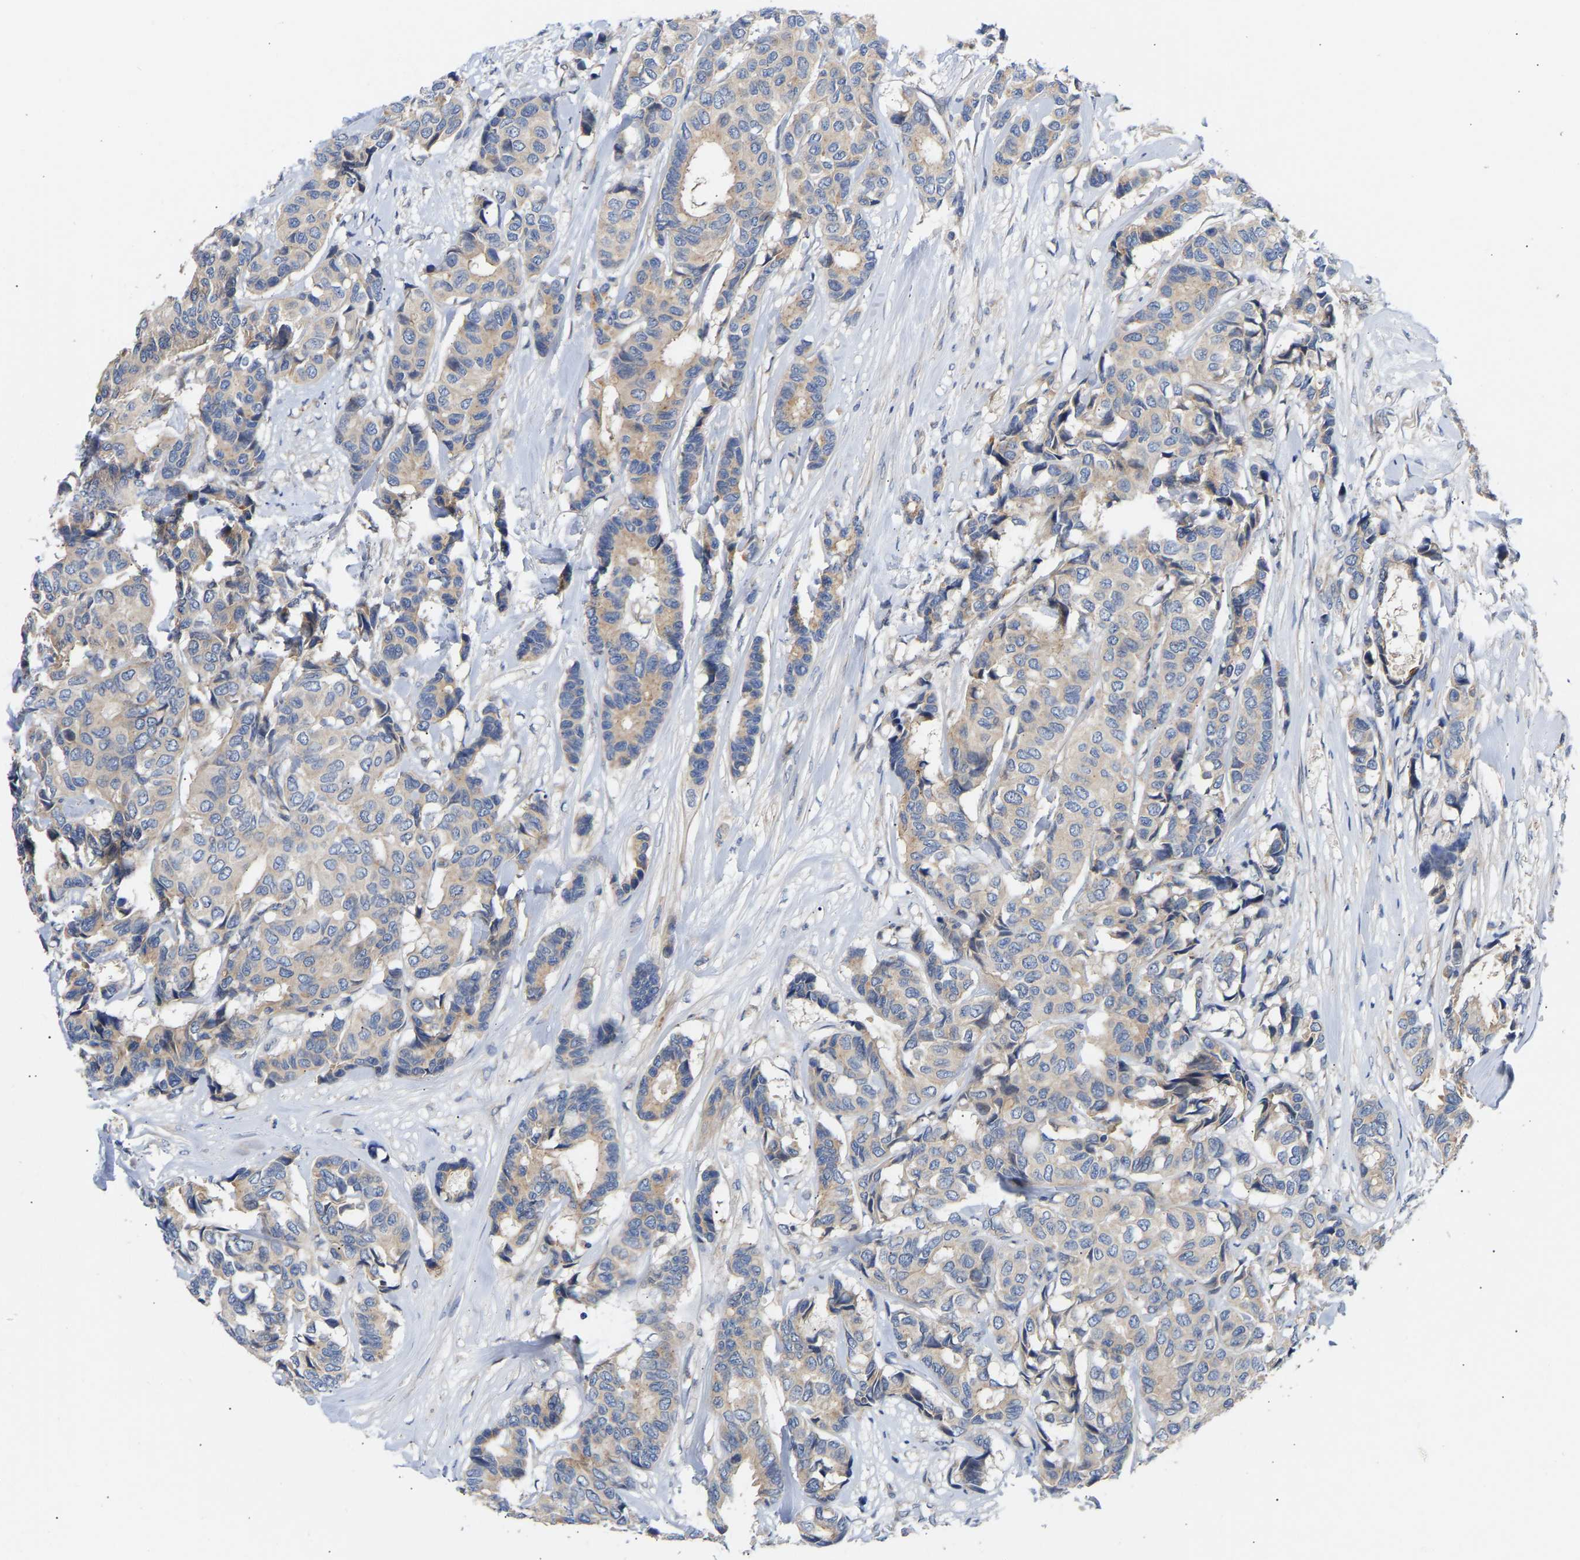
{"staining": {"intensity": "weak", "quantity": "25%-75%", "location": "cytoplasmic/membranous"}, "tissue": "breast cancer", "cell_type": "Tumor cells", "image_type": "cancer", "snomed": [{"axis": "morphology", "description": "Duct carcinoma"}, {"axis": "topography", "description": "Breast"}], "caption": "An immunohistochemistry (IHC) micrograph of tumor tissue is shown. Protein staining in brown shows weak cytoplasmic/membranous positivity in infiltrating ductal carcinoma (breast) within tumor cells.", "gene": "KASH5", "patient": {"sex": "female", "age": 87}}